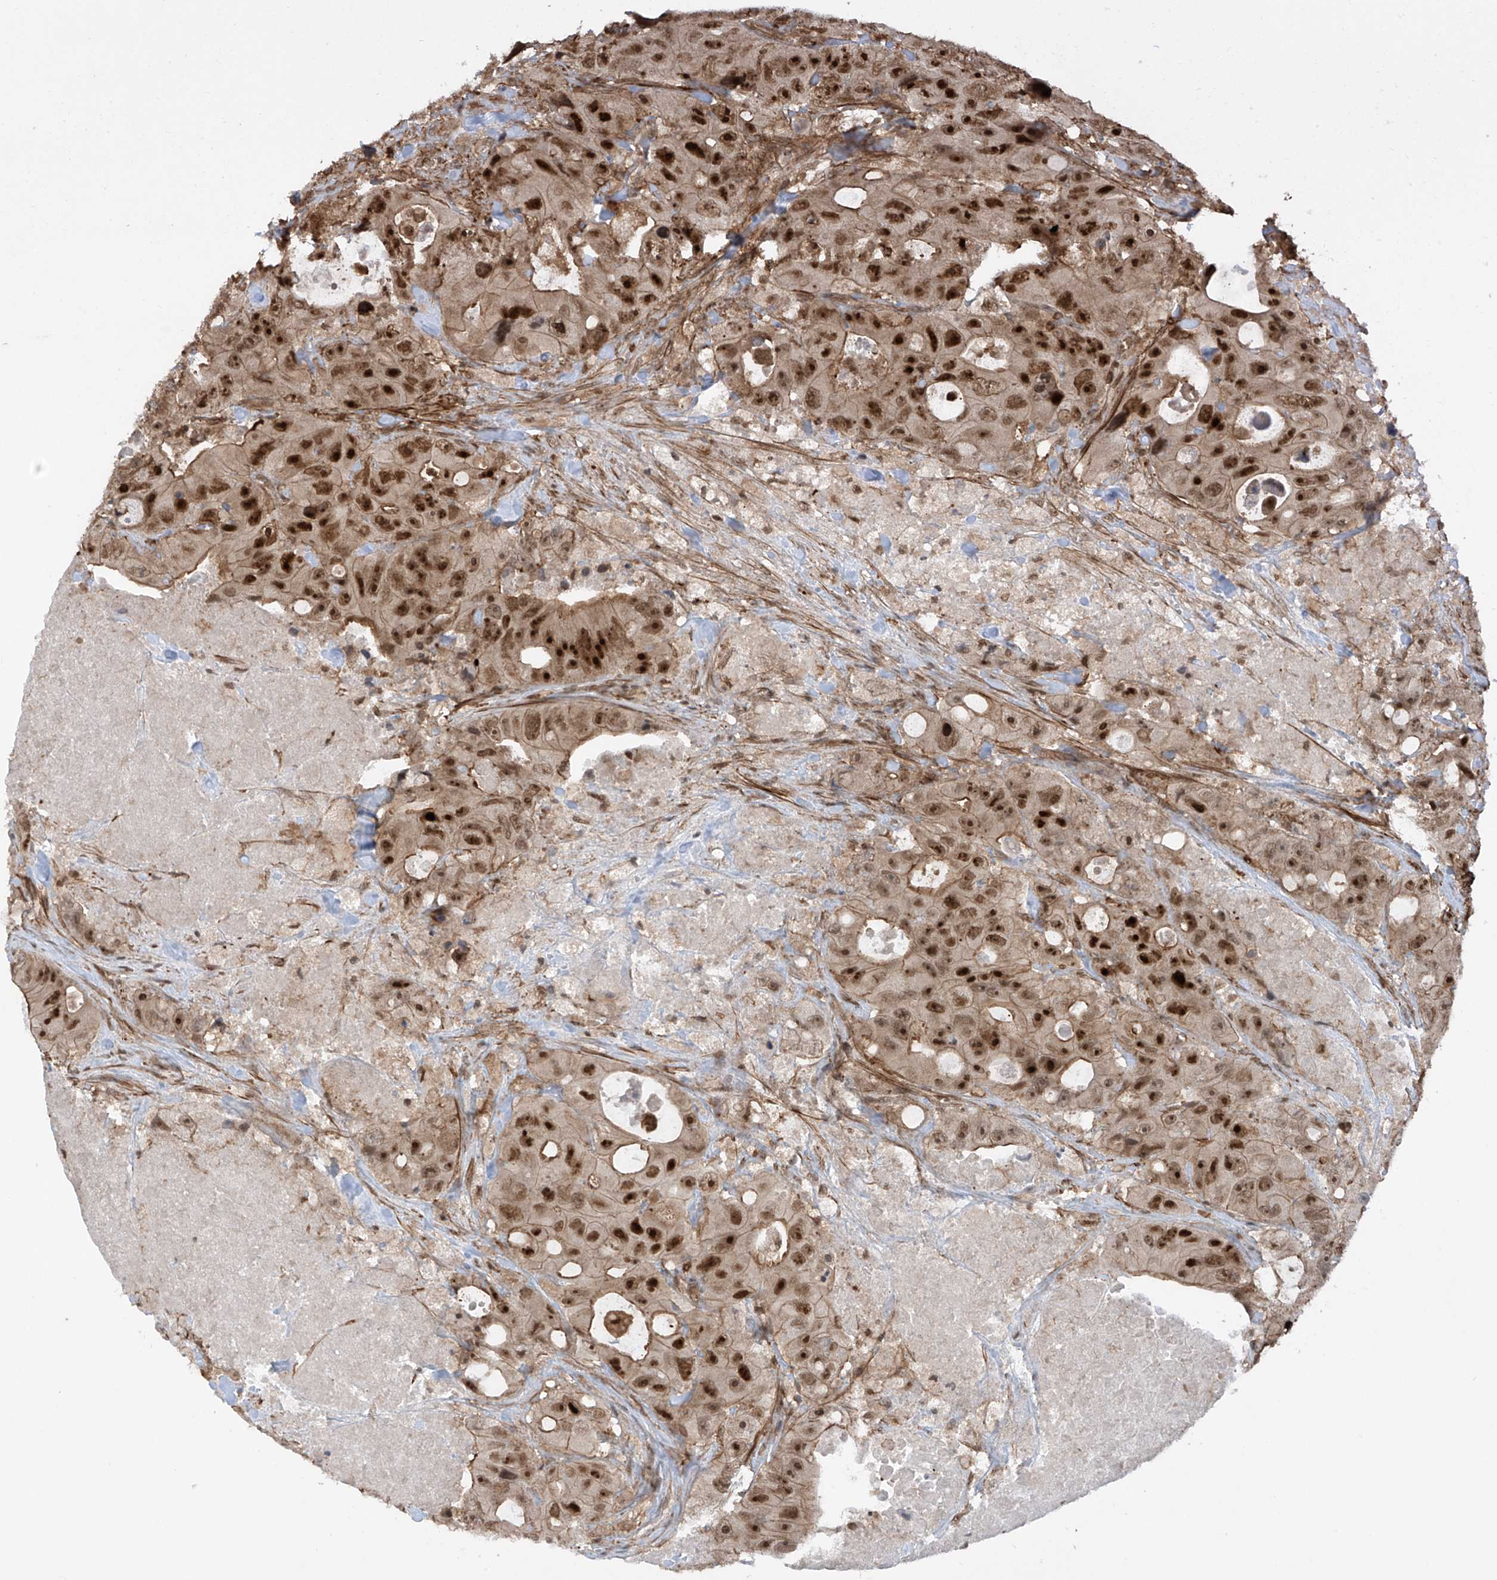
{"staining": {"intensity": "strong", "quantity": ">75%", "location": "nuclear"}, "tissue": "colorectal cancer", "cell_type": "Tumor cells", "image_type": "cancer", "snomed": [{"axis": "morphology", "description": "Adenocarcinoma, NOS"}, {"axis": "topography", "description": "Colon"}], "caption": "Tumor cells reveal high levels of strong nuclear staining in about >75% of cells in colorectal cancer (adenocarcinoma).", "gene": "REPIN1", "patient": {"sex": "female", "age": 46}}